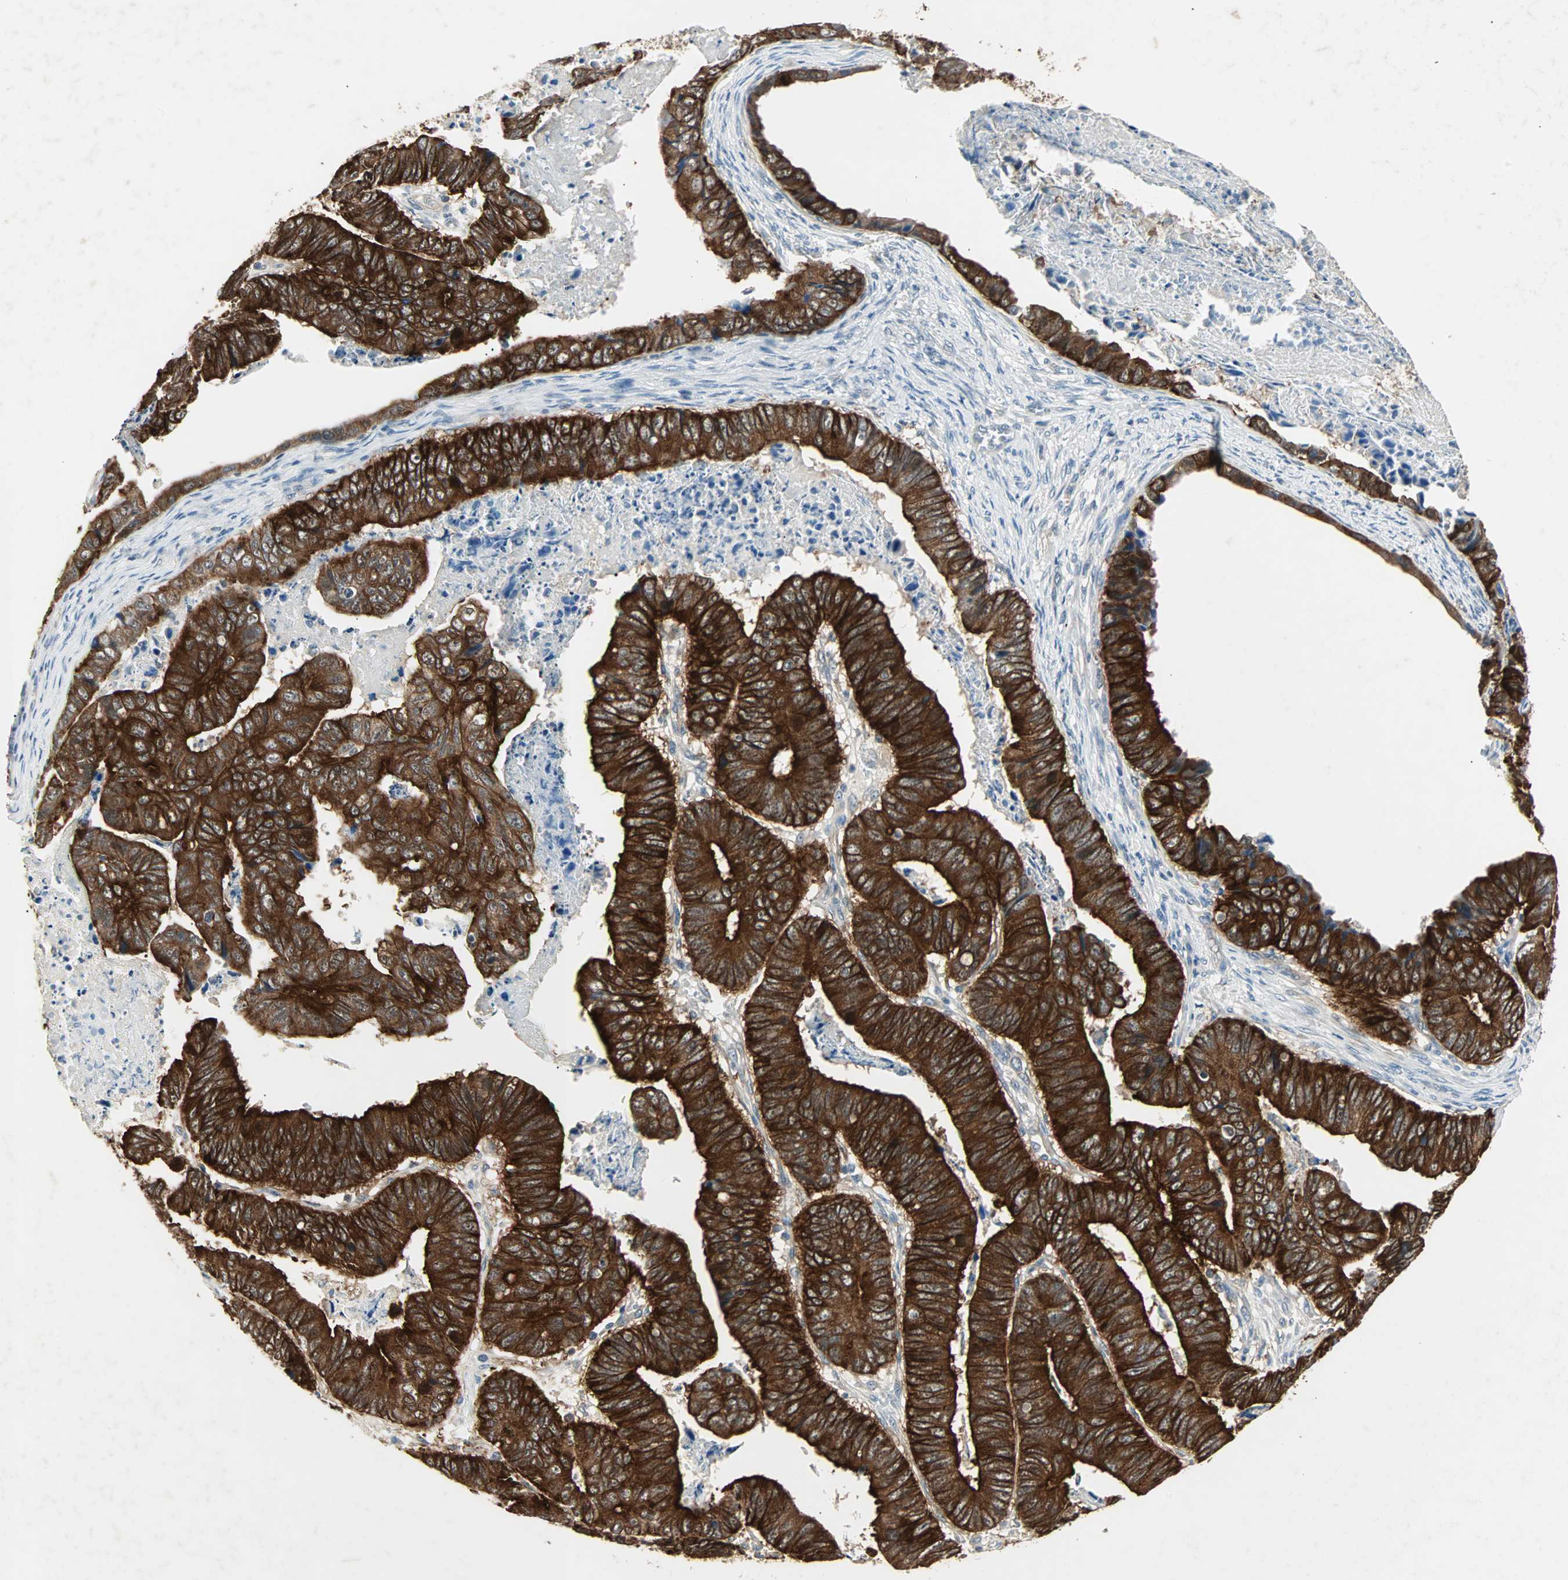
{"staining": {"intensity": "strong", "quantity": ">75%", "location": "cytoplasmic/membranous"}, "tissue": "stomach cancer", "cell_type": "Tumor cells", "image_type": "cancer", "snomed": [{"axis": "morphology", "description": "Adenocarcinoma, NOS"}, {"axis": "topography", "description": "Stomach, lower"}], "caption": "IHC (DAB) staining of stomach cancer reveals strong cytoplasmic/membranous protein positivity in about >75% of tumor cells. The staining was performed using DAB (3,3'-diaminobenzidine), with brown indicating positive protein expression. Nuclei are stained blue with hematoxylin.", "gene": "CMC2", "patient": {"sex": "male", "age": 77}}